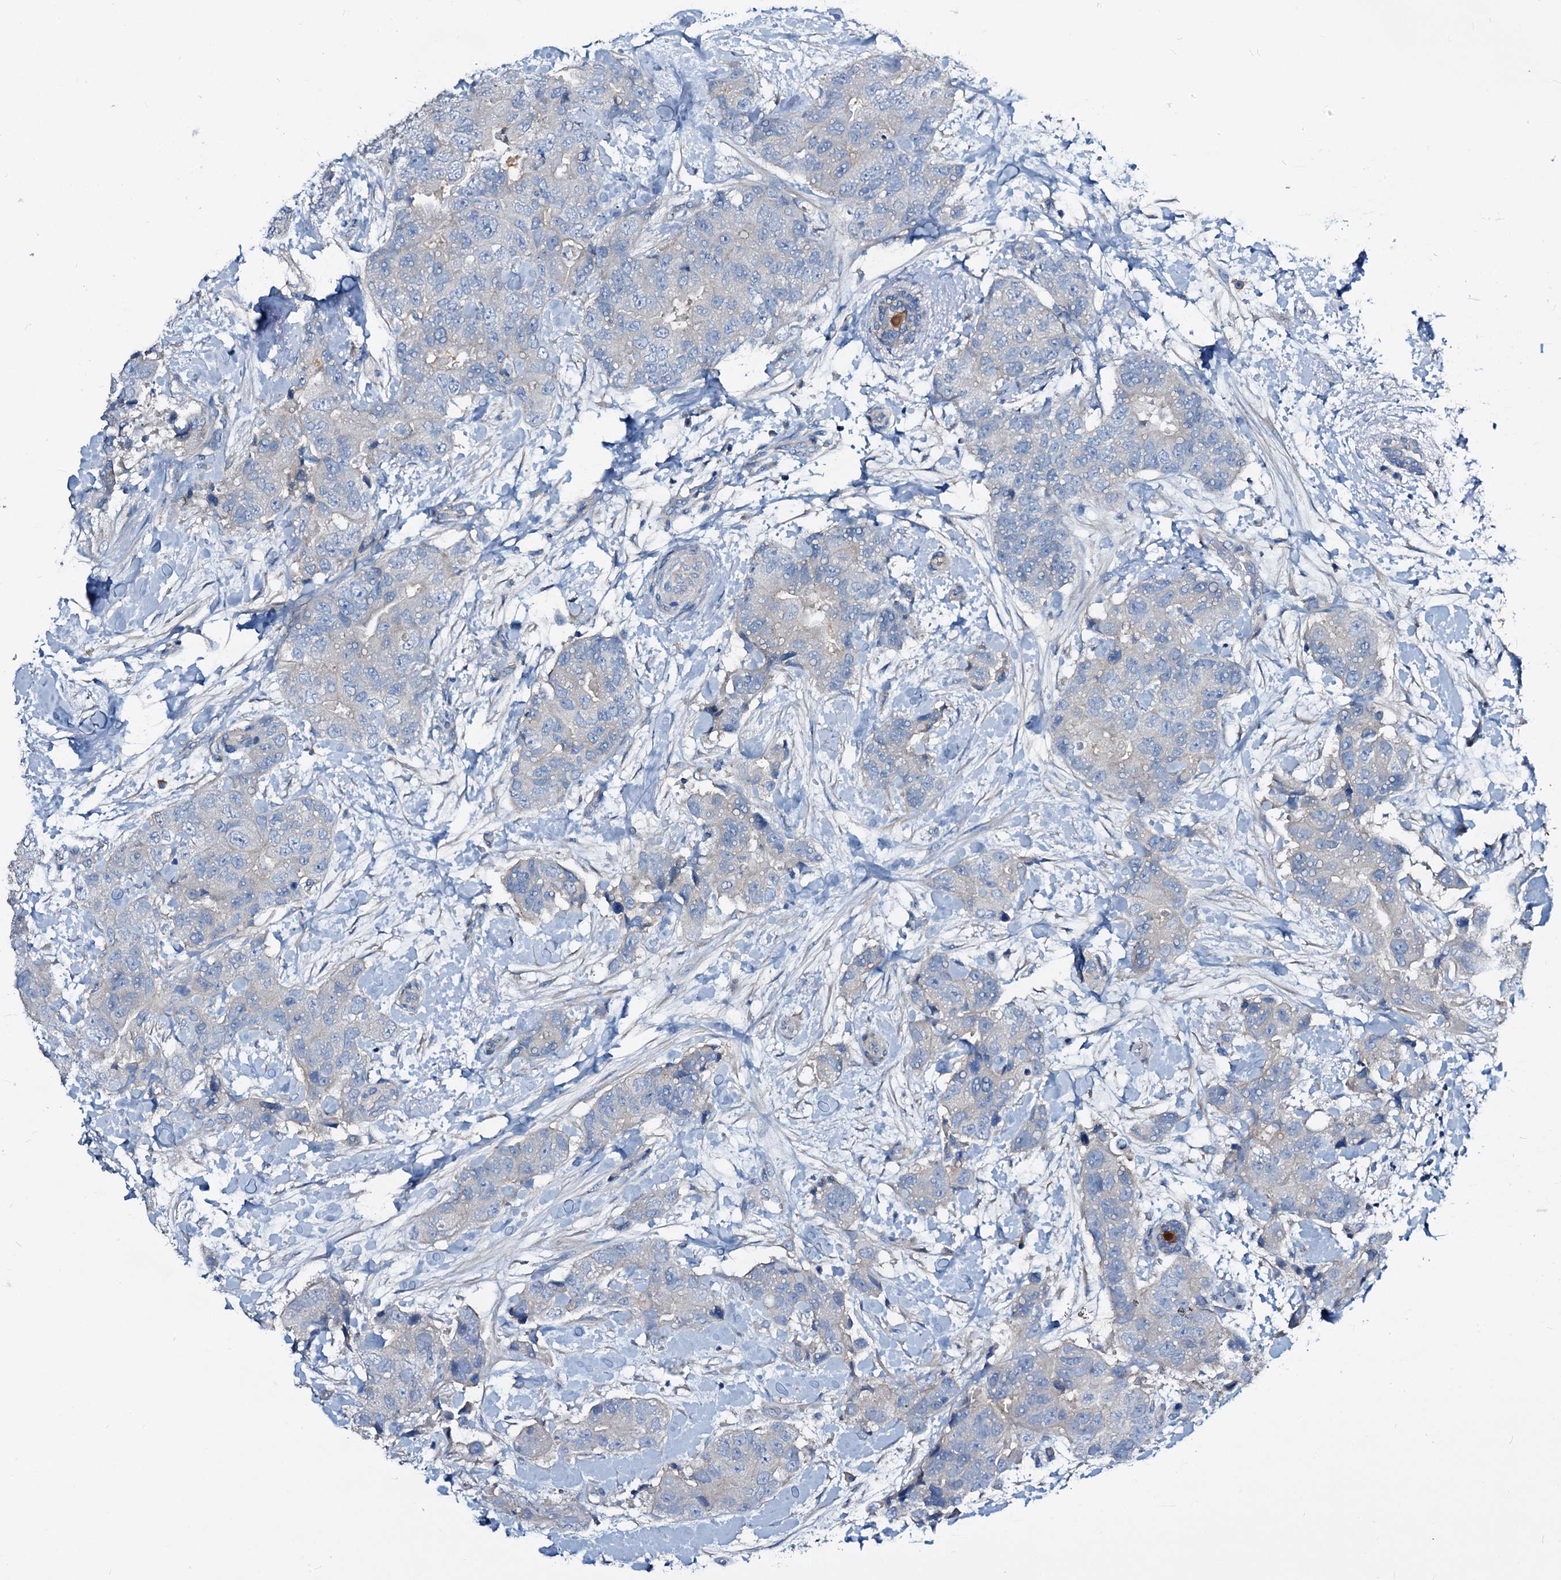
{"staining": {"intensity": "negative", "quantity": "none", "location": "none"}, "tissue": "breast cancer", "cell_type": "Tumor cells", "image_type": "cancer", "snomed": [{"axis": "morphology", "description": "Duct carcinoma"}, {"axis": "topography", "description": "Breast"}], "caption": "Immunohistochemistry (IHC) of breast invasive ductal carcinoma demonstrates no expression in tumor cells. The staining was performed using DAB to visualize the protein expression in brown, while the nuclei were stained in blue with hematoxylin (Magnification: 20x).", "gene": "DYDC2", "patient": {"sex": "female", "age": 62}}